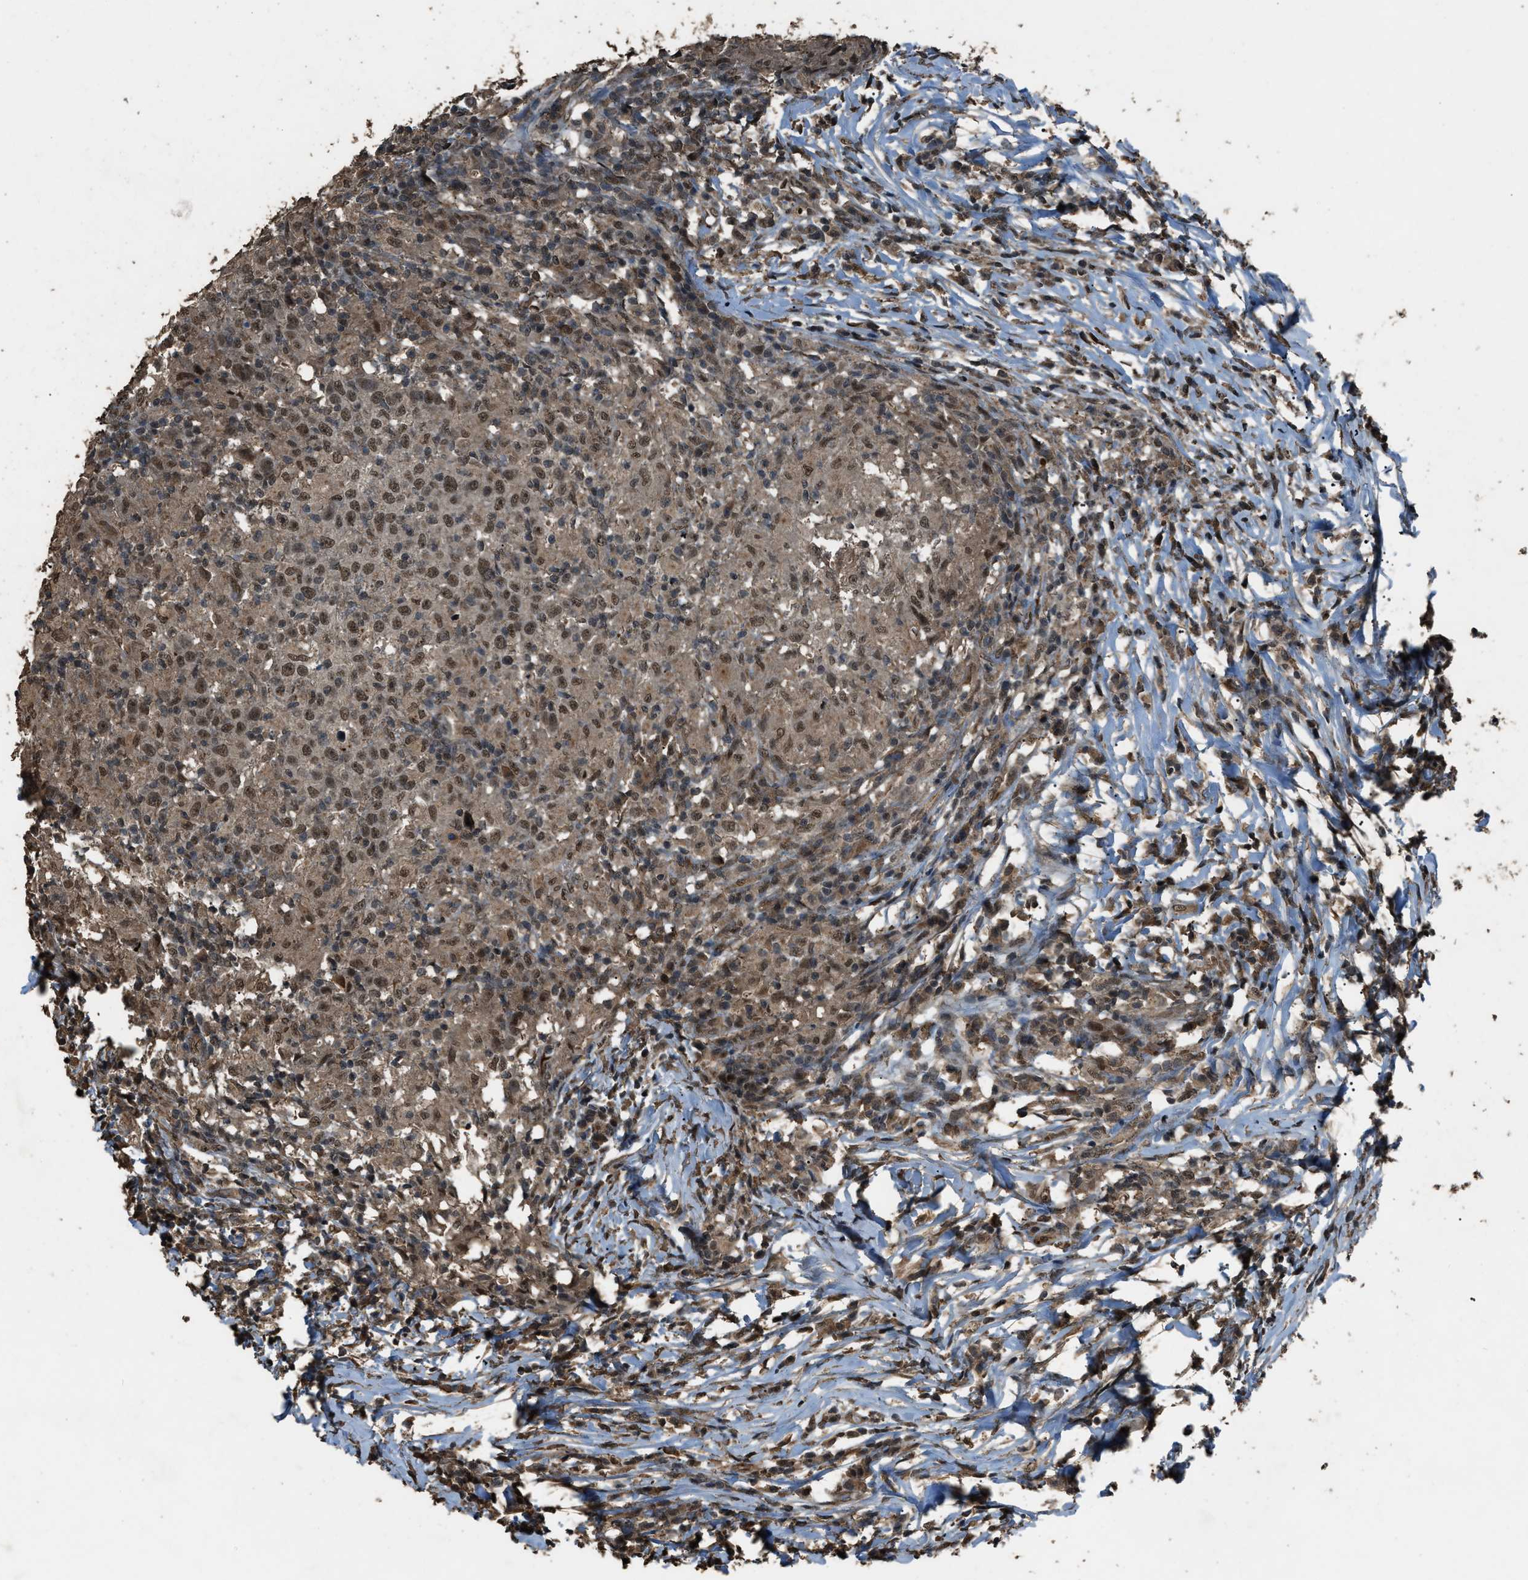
{"staining": {"intensity": "moderate", "quantity": ">75%", "location": "cytoplasmic/membranous,nuclear"}, "tissue": "head and neck cancer", "cell_type": "Tumor cells", "image_type": "cancer", "snomed": [{"axis": "morphology", "description": "Adenocarcinoma, NOS"}, {"axis": "topography", "description": "Salivary gland"}, {"axis": "topography", "description": "Head-Neck"}], "caption": "A medium amount of moderate cytoplasmic/membranous and nuclear positivity is appreciated in approximately >75% of tumor cells in adenocarcinoma (head and neck) tissue. Immunohistochemistry (ihc) stains the protein of interest in brown and the nuclei are stained blue.", "gene": "SERTAD2", "patient": {"sex": "female", "age": 65}}